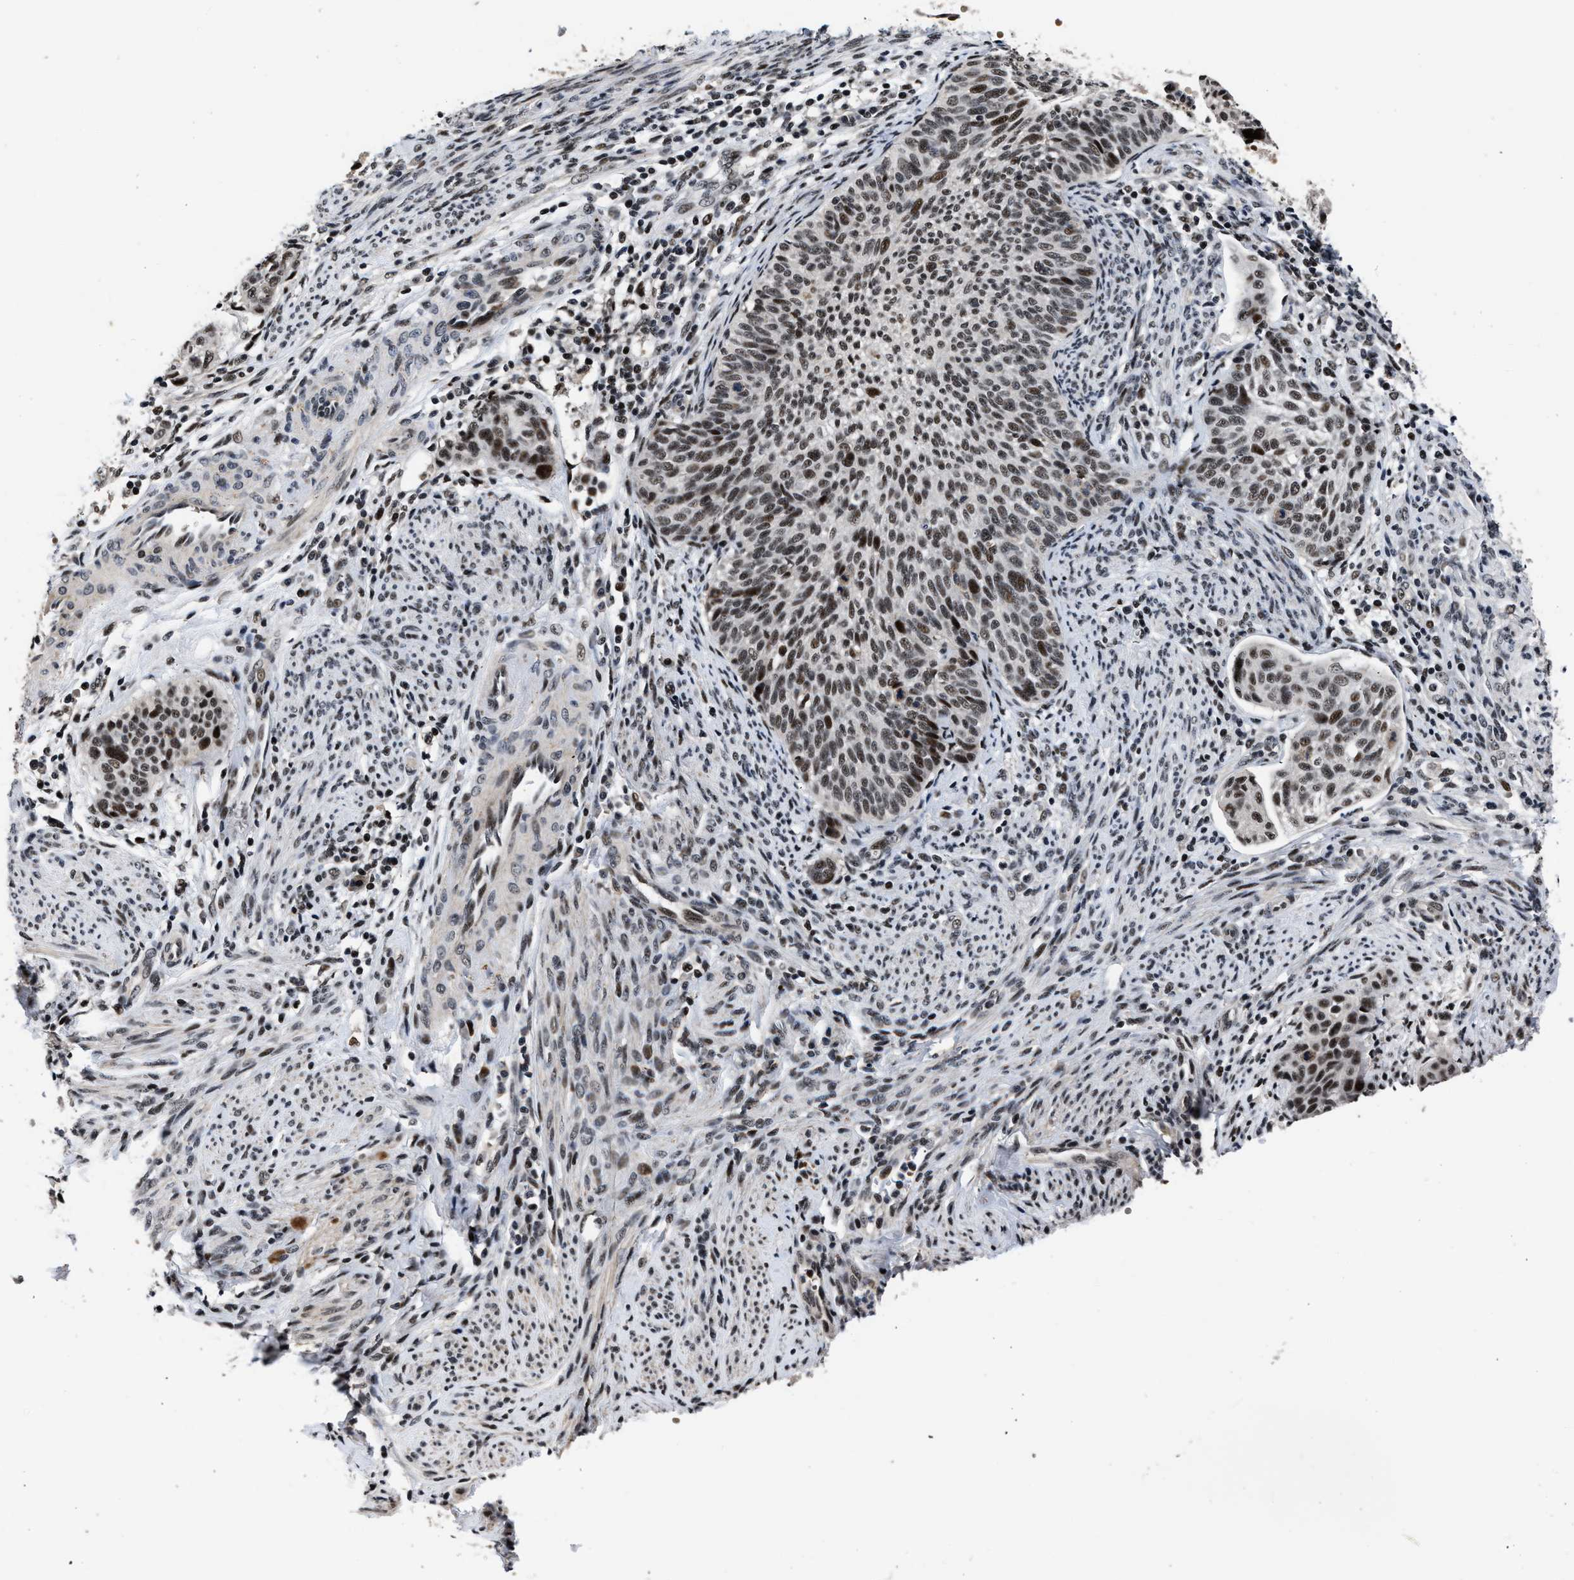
{"staining": {"intensity": "strong", "quantity": ">75%", "location": "nuclear"}, "tissue": "cervical cancer", "cell_type": "Tumor cells", "image_type": "cancer", "snomed": [{"axis": "morphology", "description": "Squamous cell carcinoma, NOS"}, {"axis": "topography", "description": "Cervix"}], "caption": "Tumor cells demonstrate high levels of strong nuclear staining in approximately >75% of cells in cervical cancer. (Brightfield microscopy of DAB IHC at high magnification).", "gene": "ZNF233", "patient": {"sex": "female", "age": 70}}